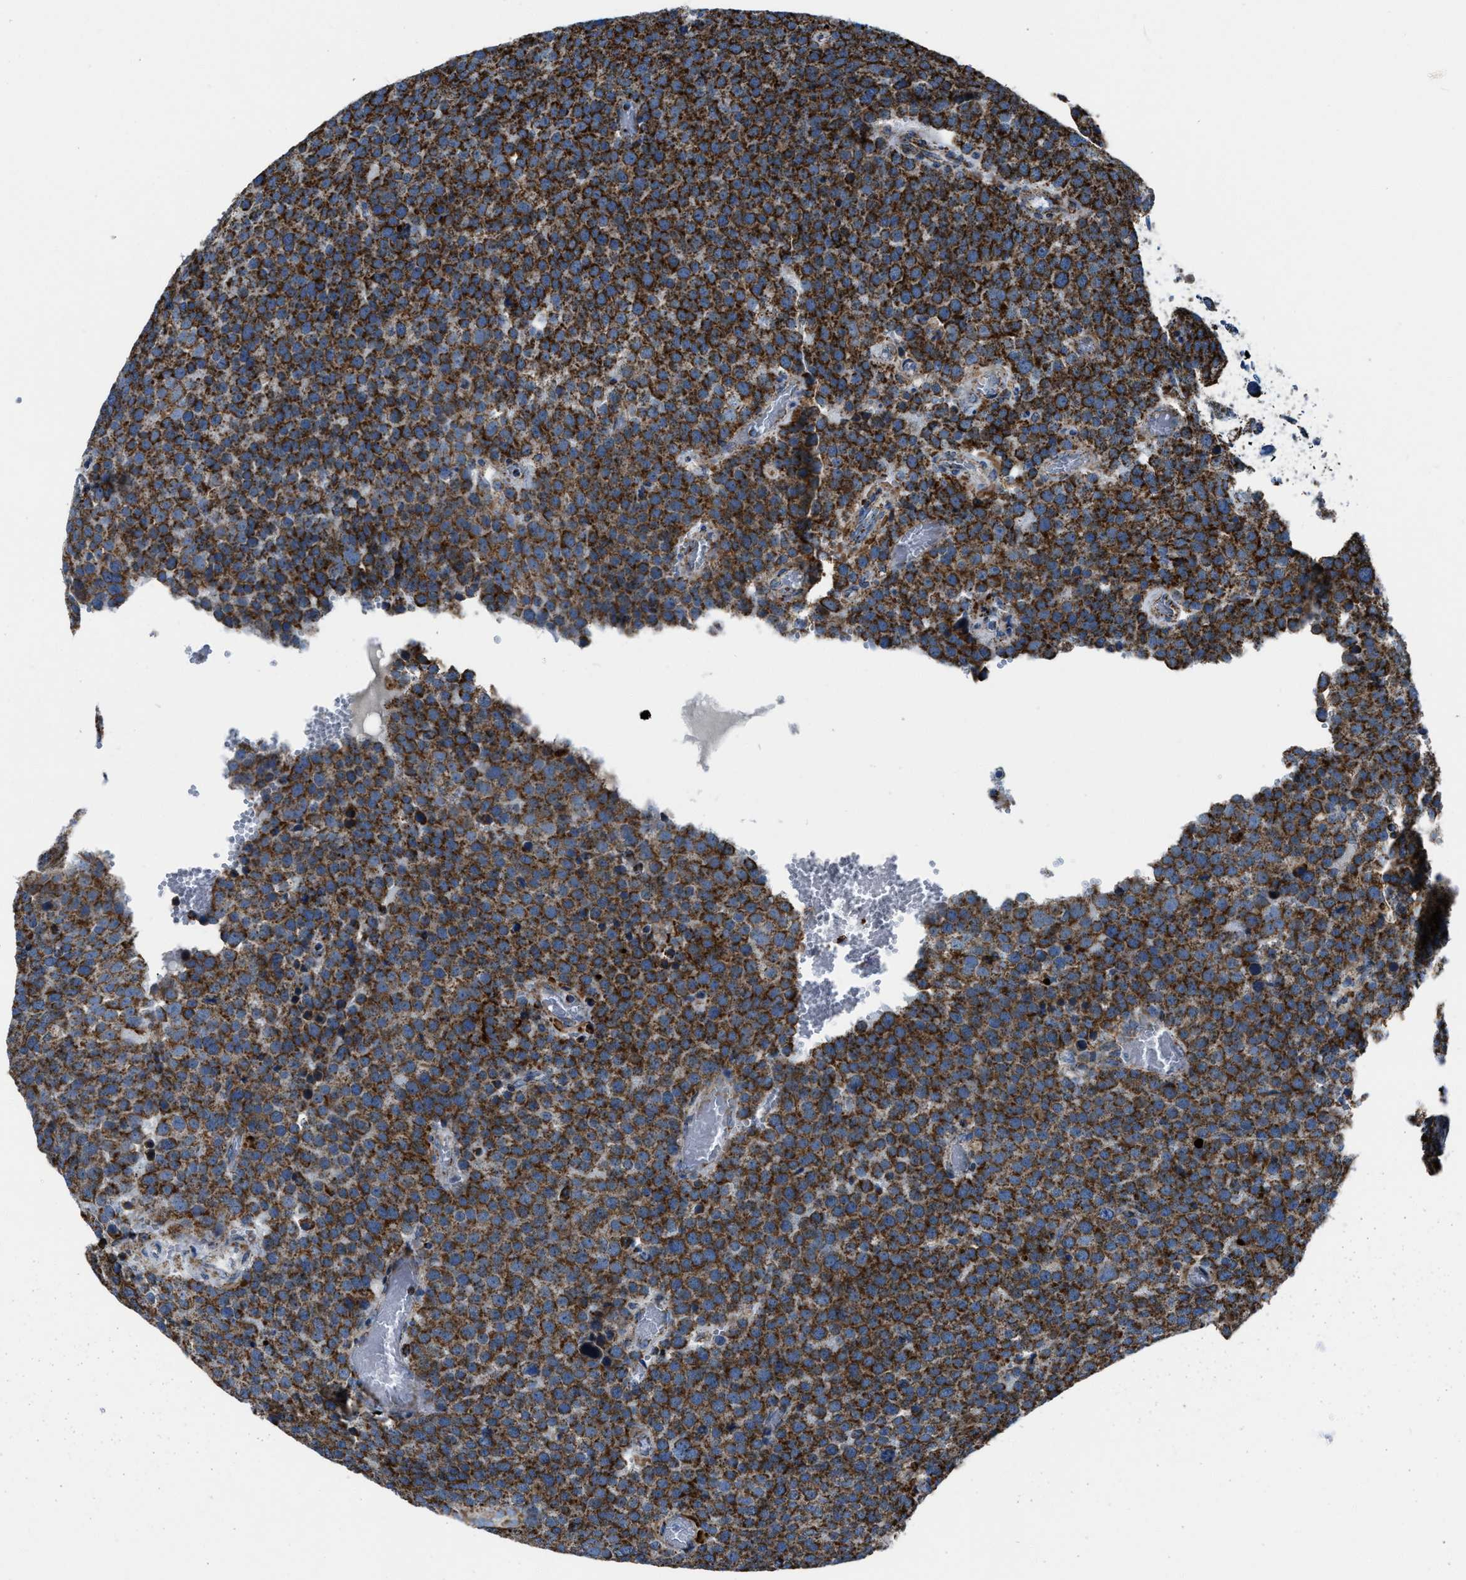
{"staining": {"intensity": "strong", "quantity": ">75%", "location": "cytoplasmic/membranous"}, "tissue": "testis cancer", "cell_type": "Tumor cells", "image_type": "cancer", "snomed": [{"axis": "morphology", "description": "Normal tissue, NOS"}, {"axis": "morphology", "description": "Seminoma, NOS"}, {"axis": "topography", "description": "Testis"}], "caption": "This histopathology image exhibits immunohistochemistry (IHC) staining of human testis cancer, with high strong cytoplasmic/membranous positivity in about >75% of tumor cells.", "gene": "NSD3", "patient": {"sex": "male", "age": 71}}